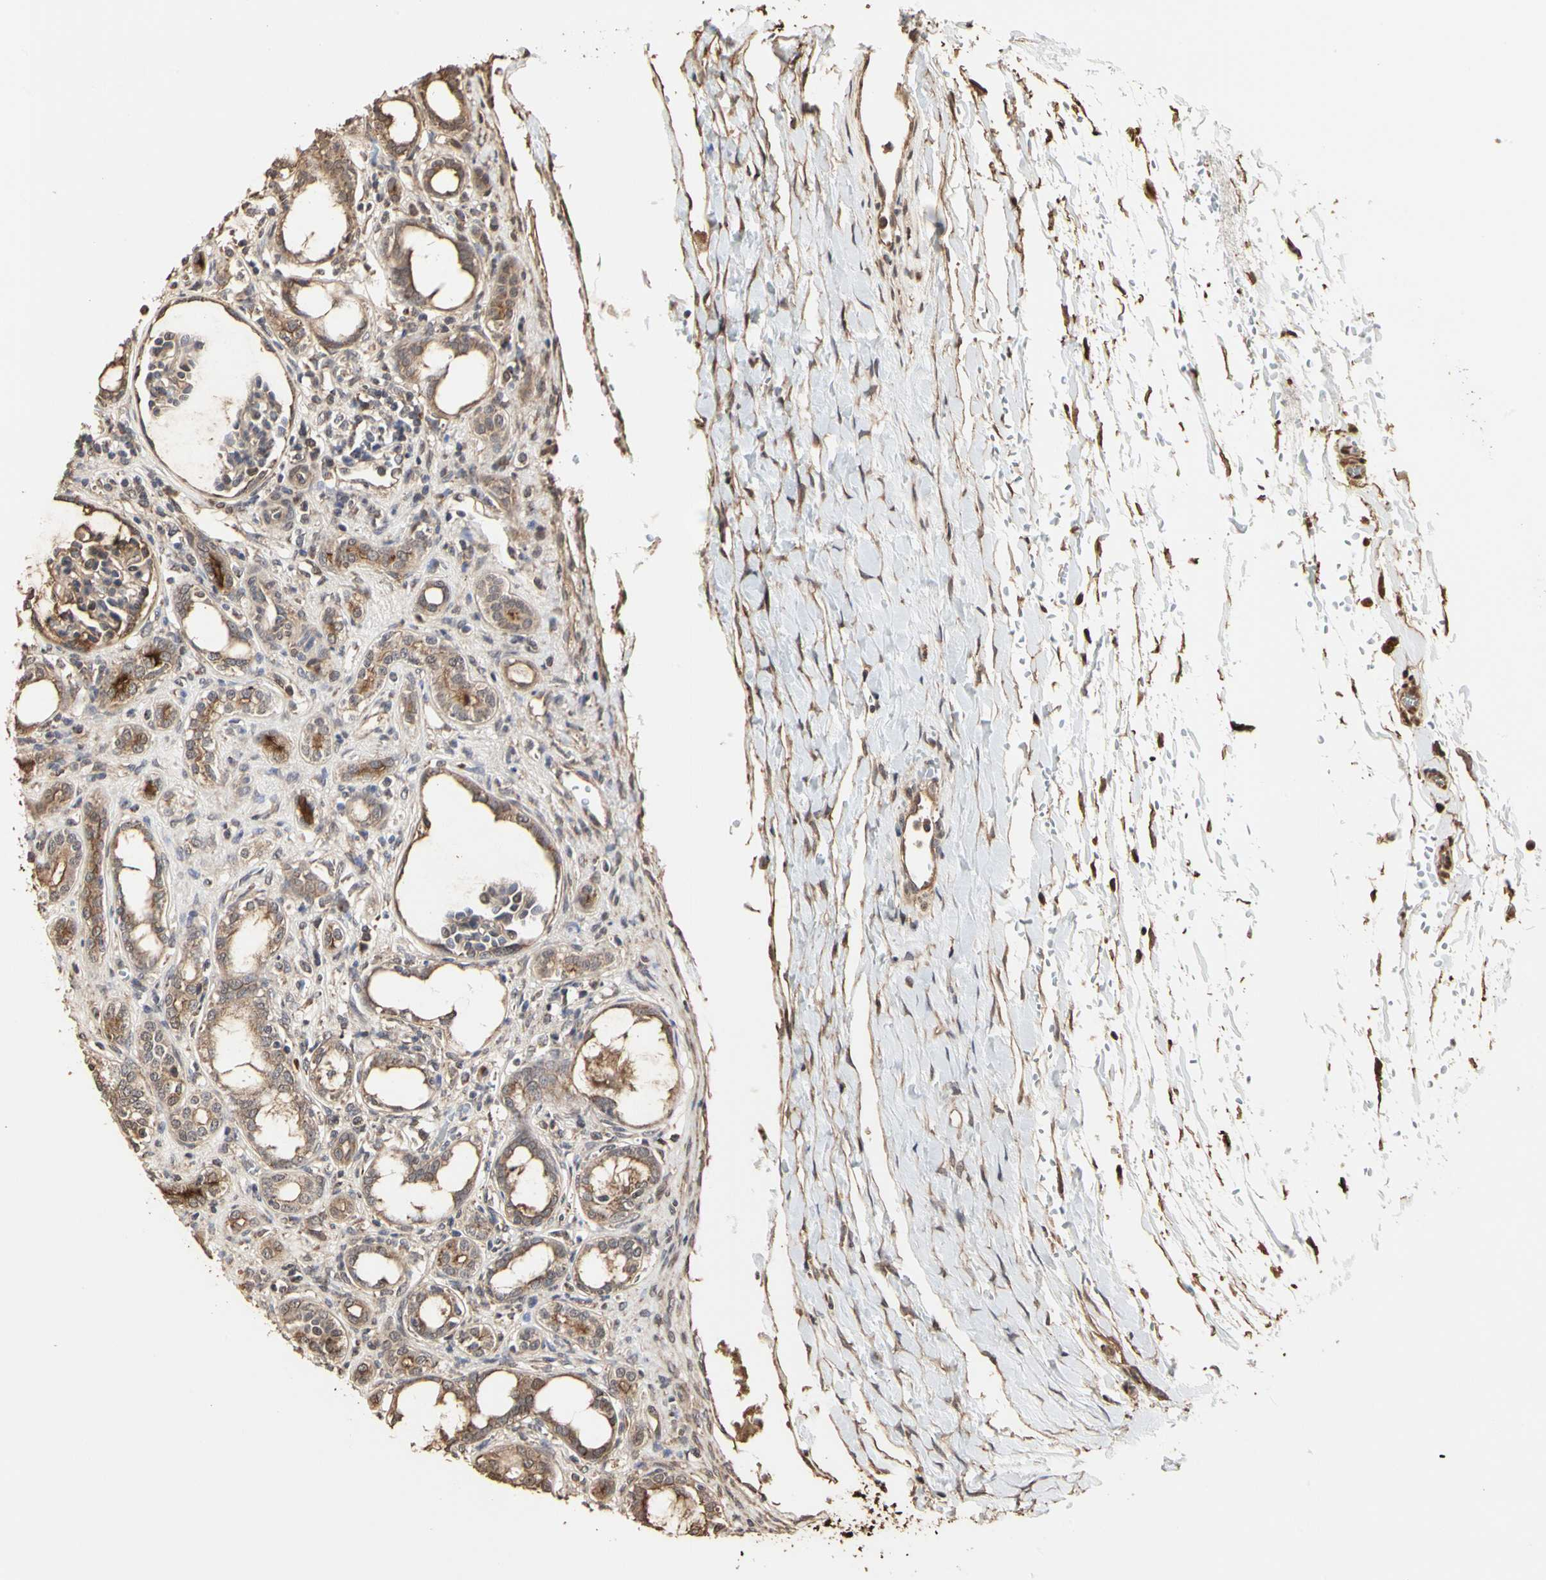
{"staining": {"intensity": "weak", "quantity": ">75%", "location": "cytoplasmic/membranous"}, "tissue": "kidney", "cell_type": "Cells in glomeruli", "image_type": "normal", "snomed": [{"axis": "morphology", "description": "Normal tissue, NOS"}, {"axis": "topography", "description": "Kidney"}], "caption": "IHC histopathology image of unremarkable kidney: human kidney stained using immunohistochemistry (IHC) reveals low levels of weak protein expression localized specifically in the cytoplasmic/membranous of cells in glomeruli, appearing as a cytoplasmic/membranous brown color.", "gene": "TAOK1", "patient": {"sex": "male", "age": 7}}